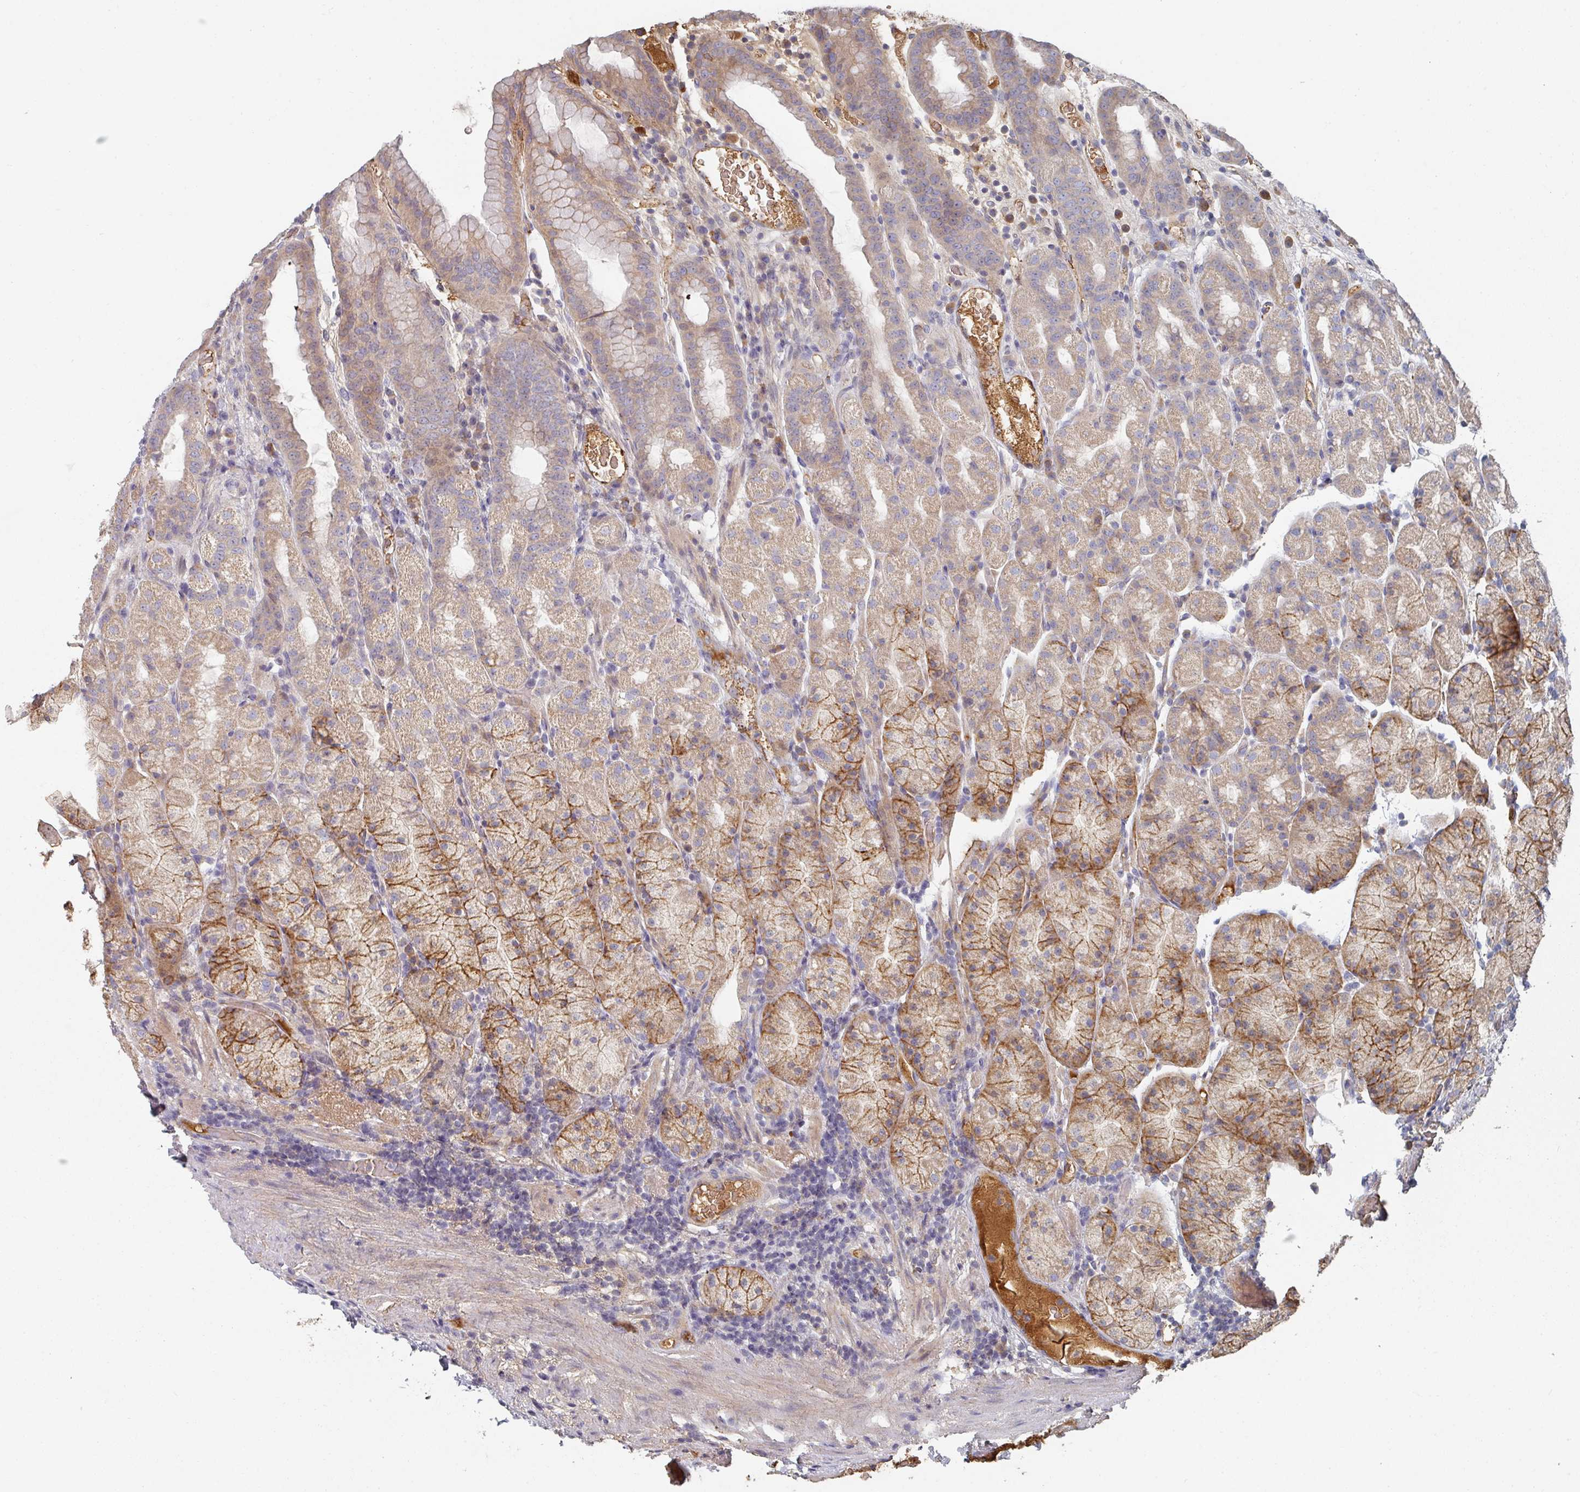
{"staining": {"intensity": "moderate", "quantity": "25%-75%", "location": "cytoplasmic/membranous"}, "tissue": "stomach", "cell_type": "Glandular cells", "image_type": "normal", "snomed": [{"axis": "morphology", "description": "Normal tissue, NOS"}, {"axis": "topography", "description": "Stomach, upper"}, {"axis": "topography", "description": "Stomach, lower"}, {"axis": "topography", "description": "Small intestine"}], "caption": "Immunohistochemistry (IHC) of unremarkable human stomach demonstrates medium levels of moderate cytoplasmic/membranous staining in about 25%-75% of glandular cells.", "gene": "ENSG00000249773", "patient": {"sex": "male", "age": 68}}